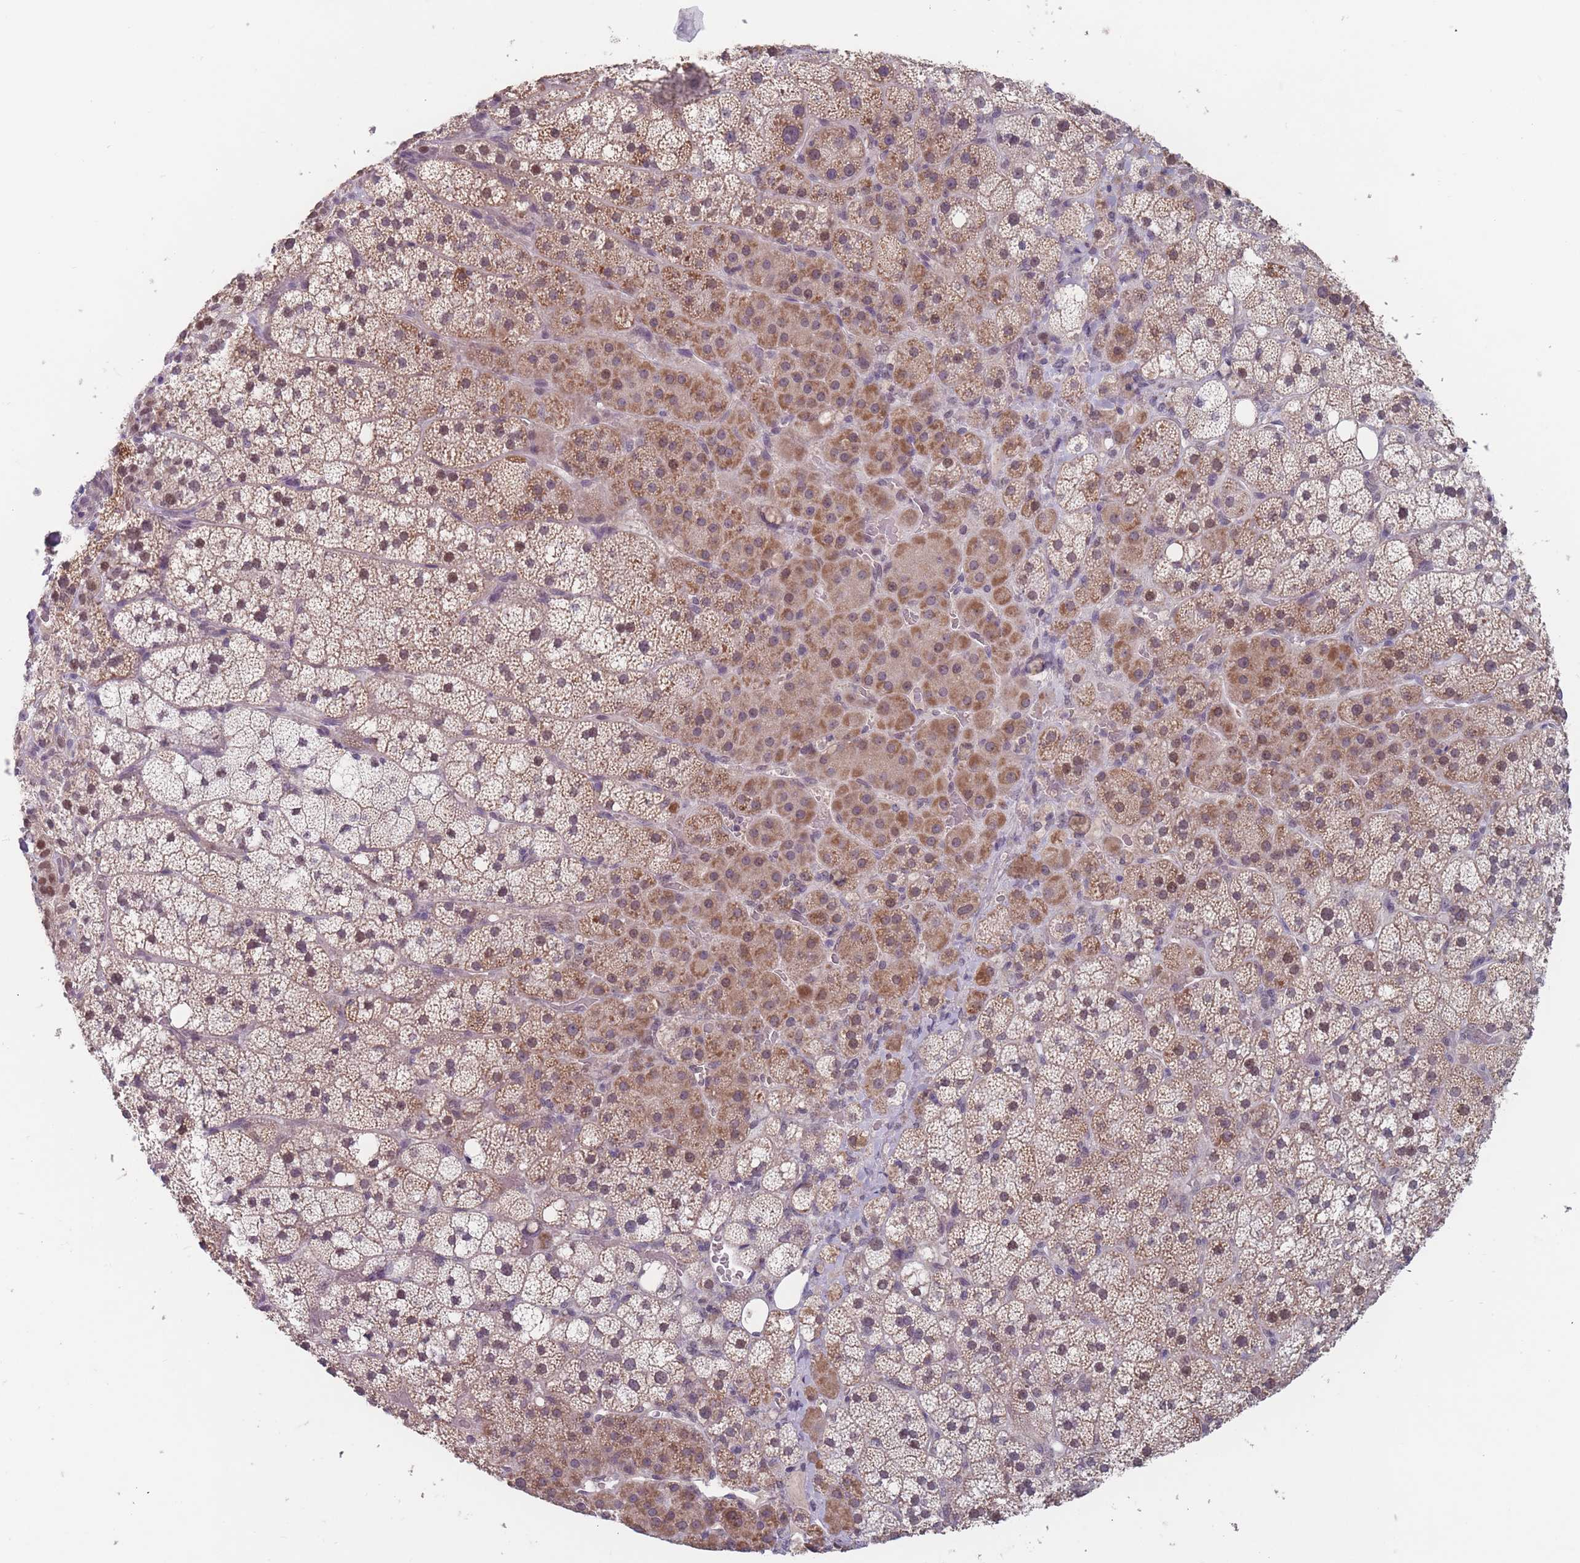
{"staining": {"intensity": "moderate", "quantity": ">75%", "location": "cytoplasmic/membranous,nuclear"}, "tissue": "adrenal gland", "cell_type": "Glandular cells", "image_type": "normal", "snomed": [{"axis": "morphology", "description": "Normal tissue, NOS"}, {"axis": "topography", "description": "Adrenal gland"}], "caption": "A brown stain highlights moderate cytoplasmic/membranous,nuclear positivity of a protein in glandular cells of benign adrenal gland. (Brightfield microscopy of DAB IHC at high magnification).", "gene": "PEX7", "patient": {"sex": "male", "age": 53}}